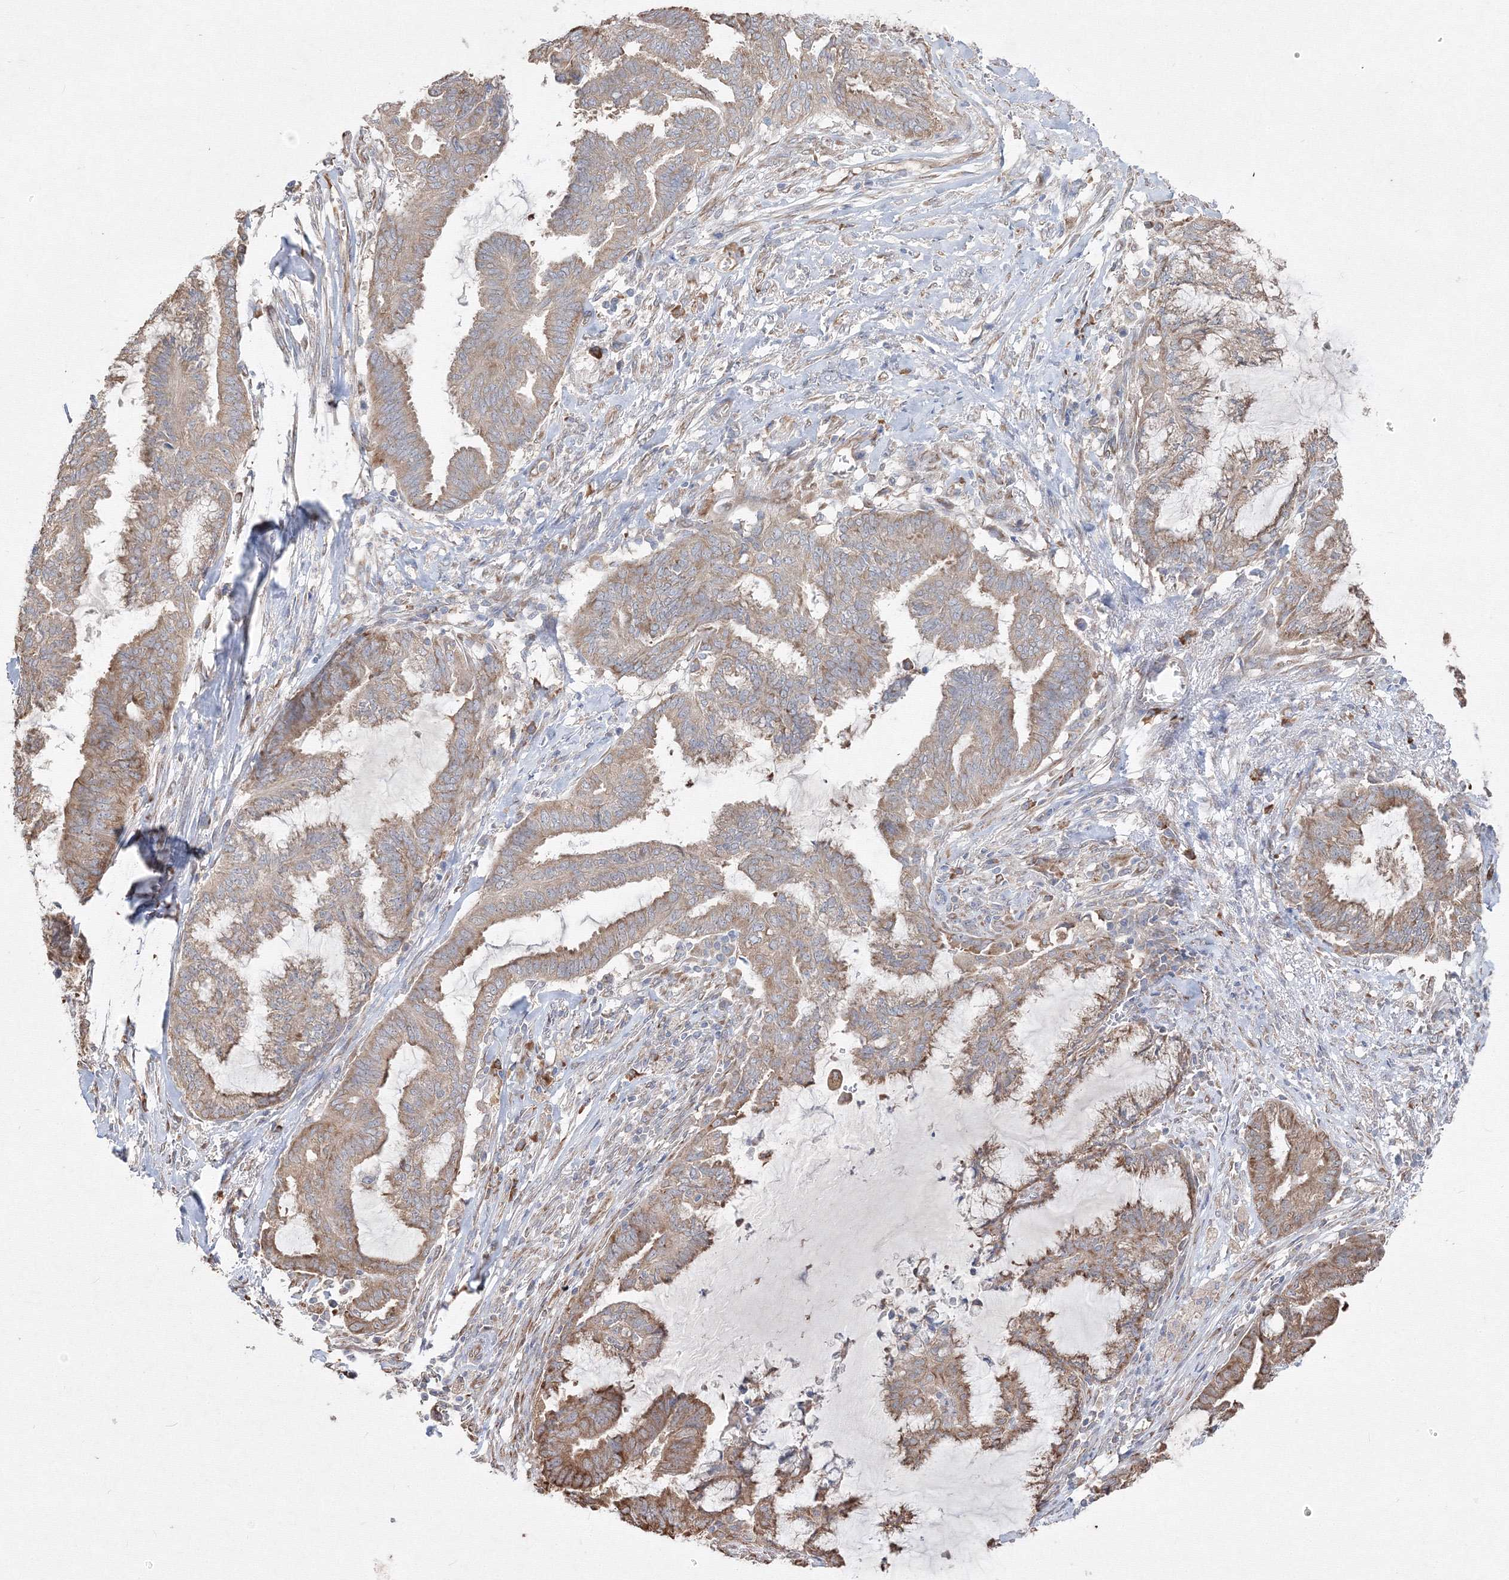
{"staining": {"intensity": "moderate", "quantity": ">75%", "location": "cytoplasmic/membranous"}, "tissue": "endometrial cancer", "cell_type": "Tumor cells", "image_type": "cancer", "snomed": [{"axis": "morphology", "description": "Adenocarcinoma, NOS"}, {"axis": "topography", "description": "Endometrium"}], "caption": "Endometrial cancer stained with a brown dye reveals moderate cytoplasmic/membranous positive expression in approximately >75% of tumor cells.", "gene": "FBXL8", "patient": {"sex": "female", "age": 86}}